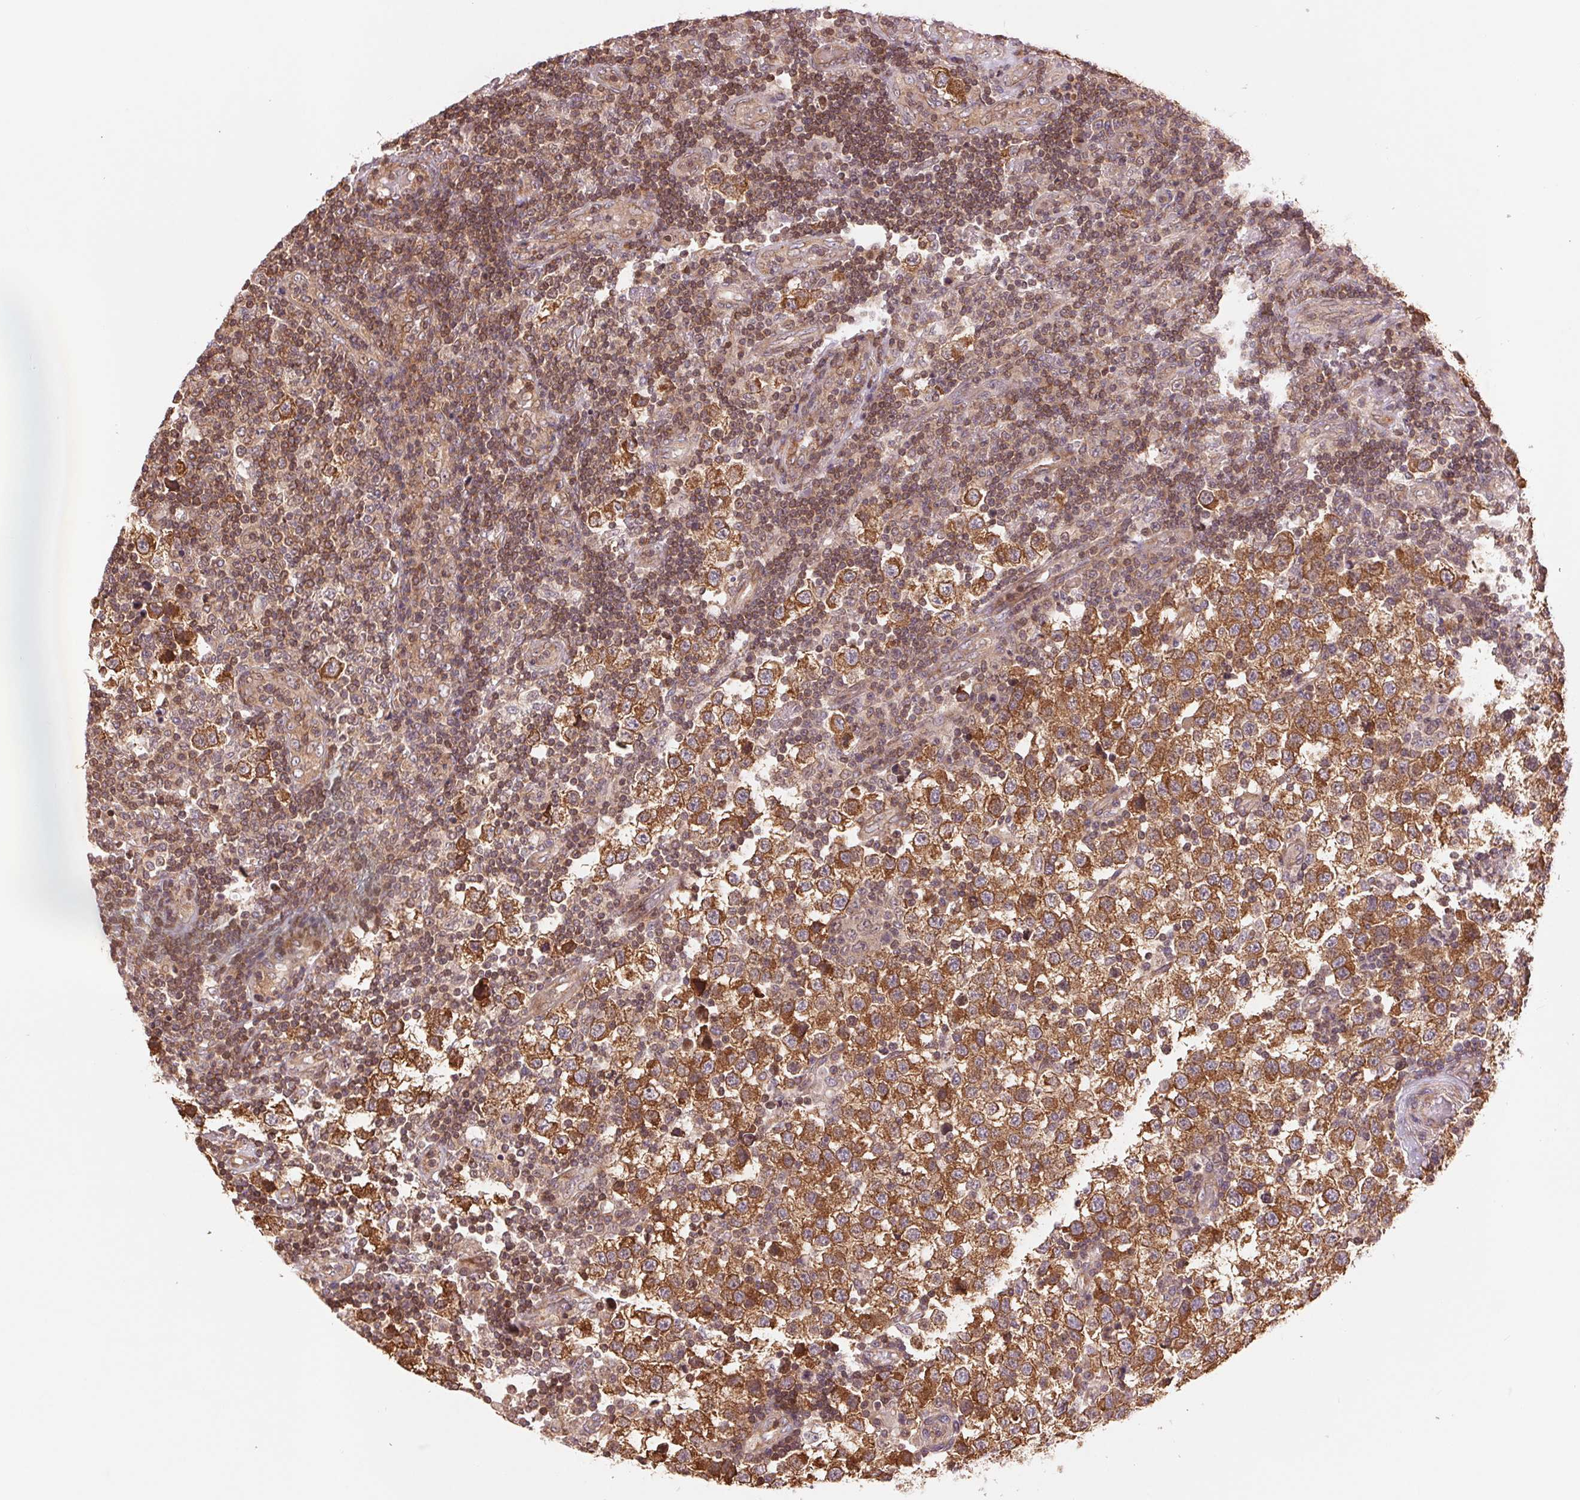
{"staining": {"intensity": "moderate", "quantity": ">75%", "location": "cytoplasmic/membranous"}, "tissue": "testis cancer", "cell_type": "Tumor cells", "image_type": "cancer", "snomed": [{"axis": "morphology", "description": "Seminoma, NOS"}, {"axis": "topography", "description": "Testis"}], "caption": "An immunohistochemistry (IHC) image of tumor tissue is shown. Protein staining in brown shows moderate cytoplasmic/membranous positivity in testis seminoma within tumor cells. Ihc stains the protein in brown and the nuclei are stained blue.", "gene": "BTF3L4", "patient": {"sex": "male", "age": 34}}